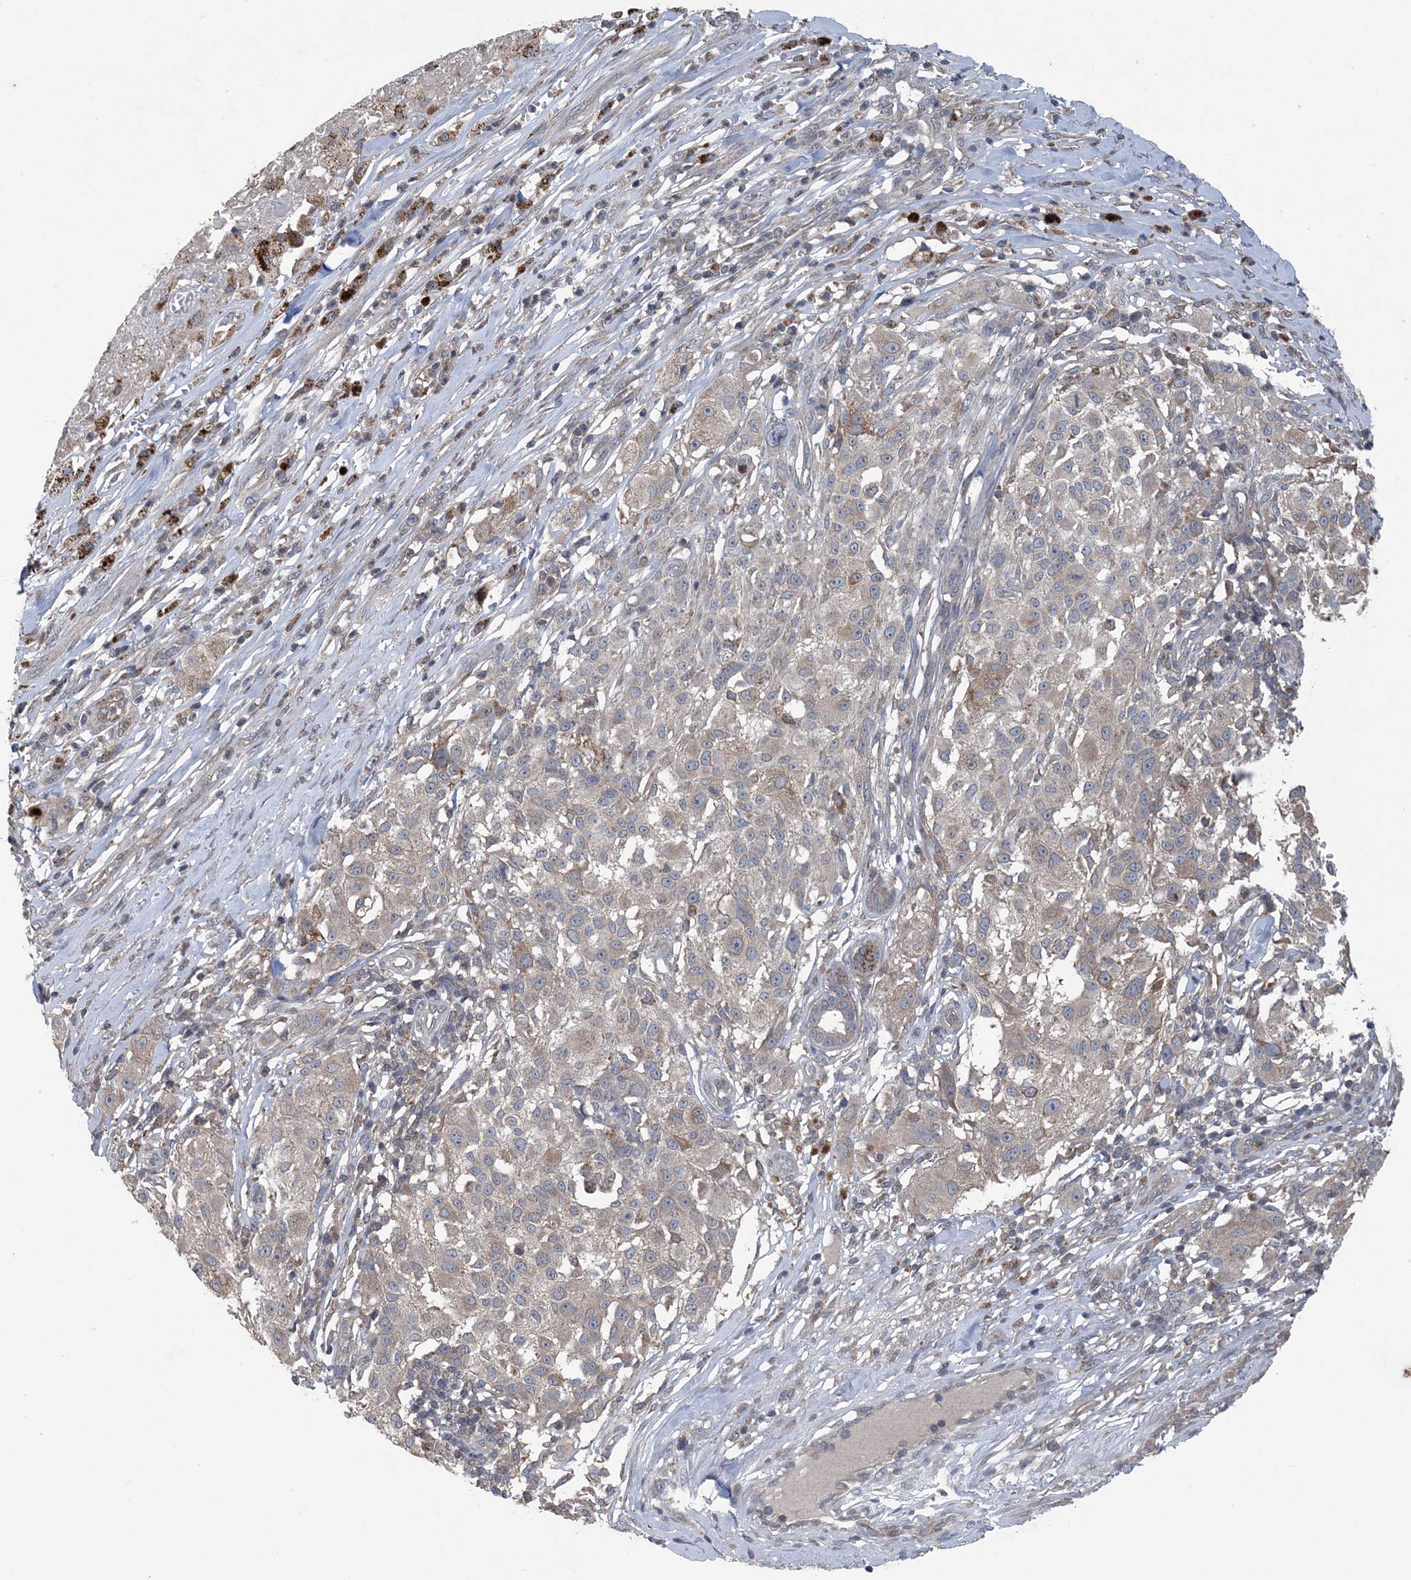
{"staining": {"intensity": "weak", "quantity": "<25%", "location": "cytoplasmic/membranous"}, "tissue": "melanoma", "cell_type": "Tumor cells", "image_type": "cancer", "snomed": [{"axis": "morphology", "description": "Necrosis, NOS"}, {"axis": "morphology", "description": "Malignant melanoma, NOS"}, {"axis": "topography", "description": "Skin"}], "caption": "High magnification brightfield microscopy of melanoma stained with DAB (3,3'-diaminobenzidine) (brown) and counterstained with hematoxylin (blue): tumor cells show no significant expression. Nuclei are stained in blue.", "gene": "MYO9B", "patient": {"sex": "female", "age": 87}}